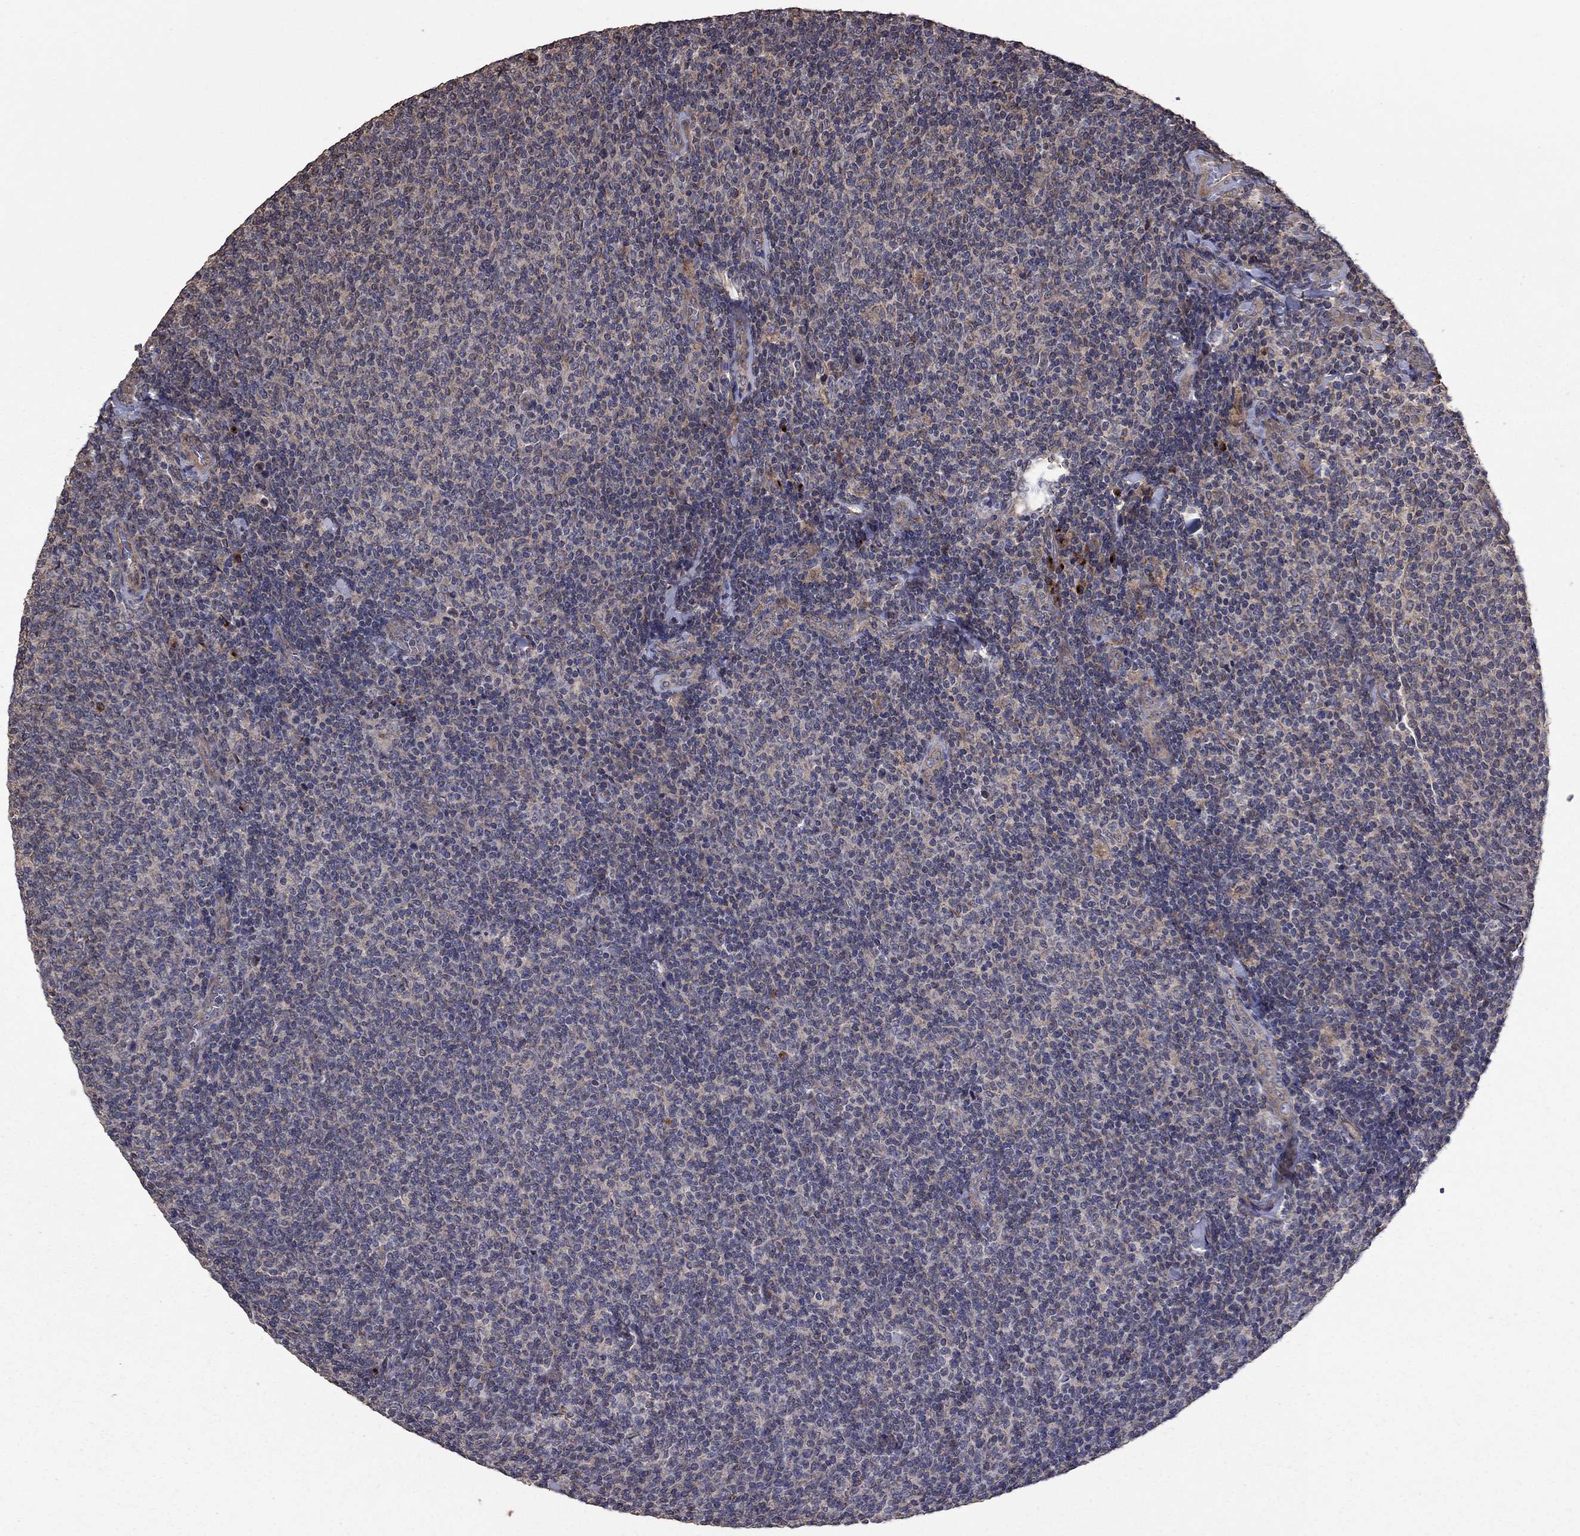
{"staining": {"intensity": "negative", "quantity": "none", "location": "none"}, "tissue": "lymphoma", "cell_type": "Tumor cells", "image_type": "cancer", "snomed": [{"axis": "morphology", "description": "Malignant lymphoma, non-Hodgkin's type, Low grade"}, {"axis": "topography", "description": "Lymph node"}], "caption": "The immunohistochemistry image has no significant positivity in tumor cells of malignant lymphoma, non-Hodgkin's type (low-grade) tissue. Brightfield microscopy of immunohistochemistry stained with DAB (brown) and hematoxylin (blue), captured at high magnification.", "gene": "FLT4", "patient": {"sex": "male", "age": 52}}